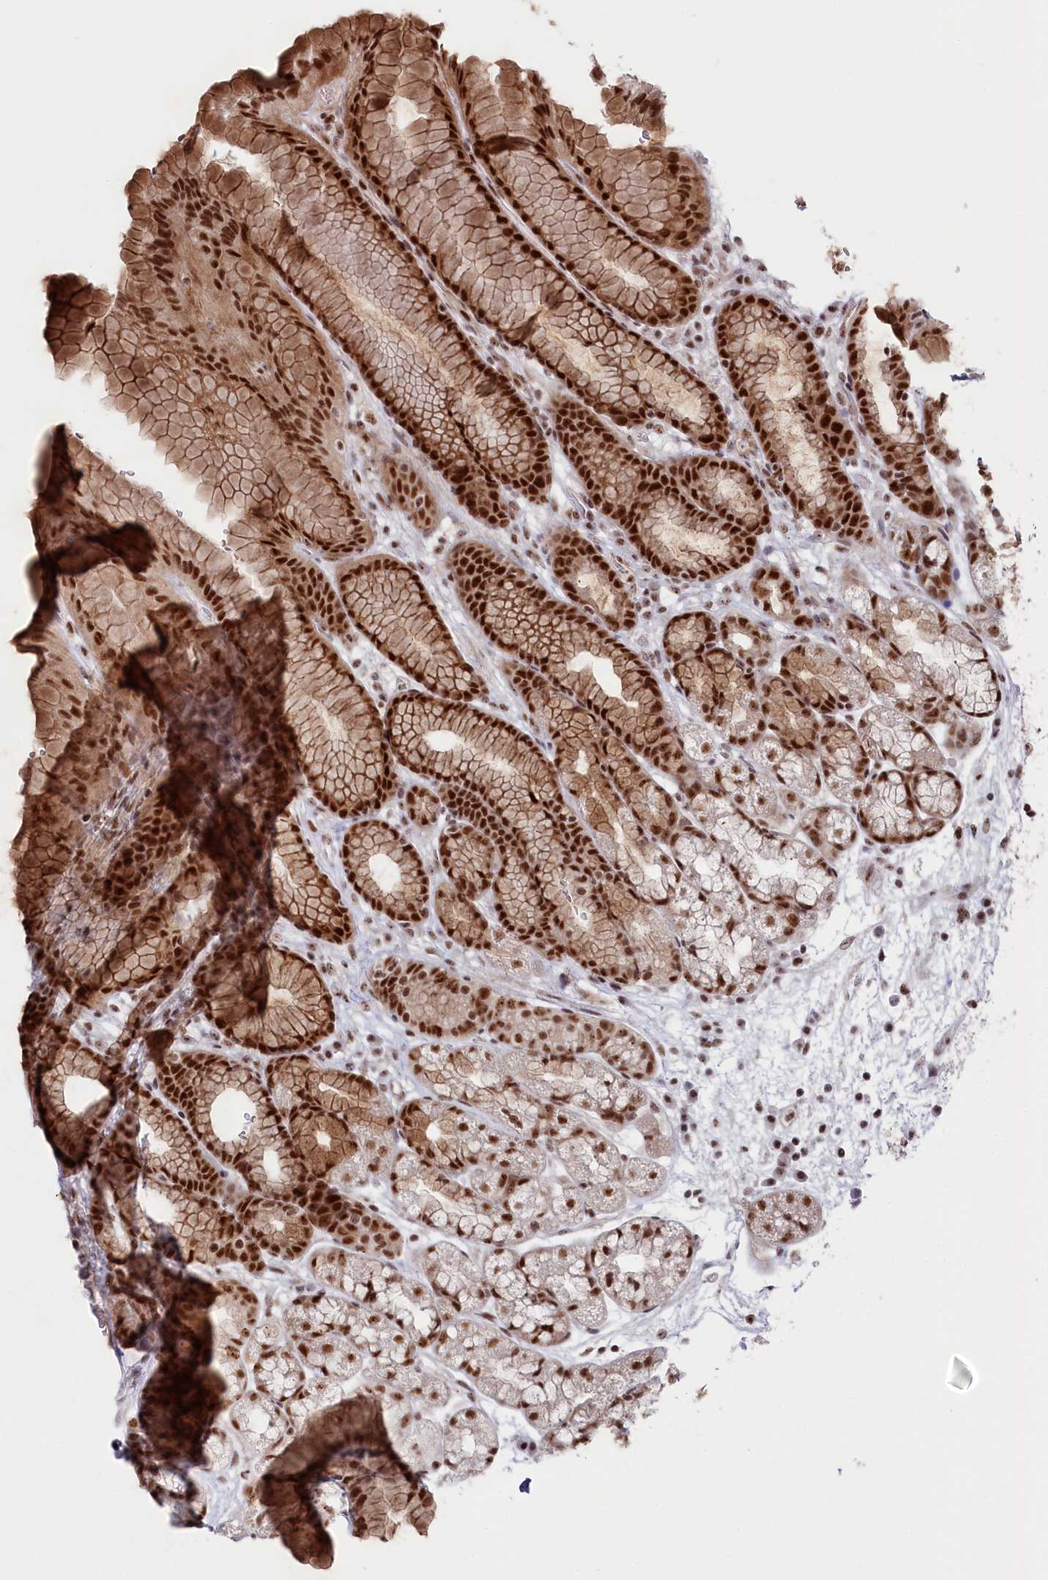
{"staining": {"intensity": "strong", "quantity": ">75%", "location": "cytoplasmic/membranous,nuclear"}, "tissue": "stomach", "cell_type": "Glandular cells", "image_type": "normal", "snomed": [{"axis": "morphology", "description": "Normal tissue, NOS"}, {"axis": "morphology", "description": "Adenocarcinoma, NOS"}, {"axis": "topography", "description": "Stomach"}], "caption": "DAB immunohistochemical staining of normal stomach shows strong cytoplasmic/membranous,nuclear protein staining in approximately >75% of glandular cells.", "gene": "POLR2H", "patient": {"sex": "male", "age": 57}}